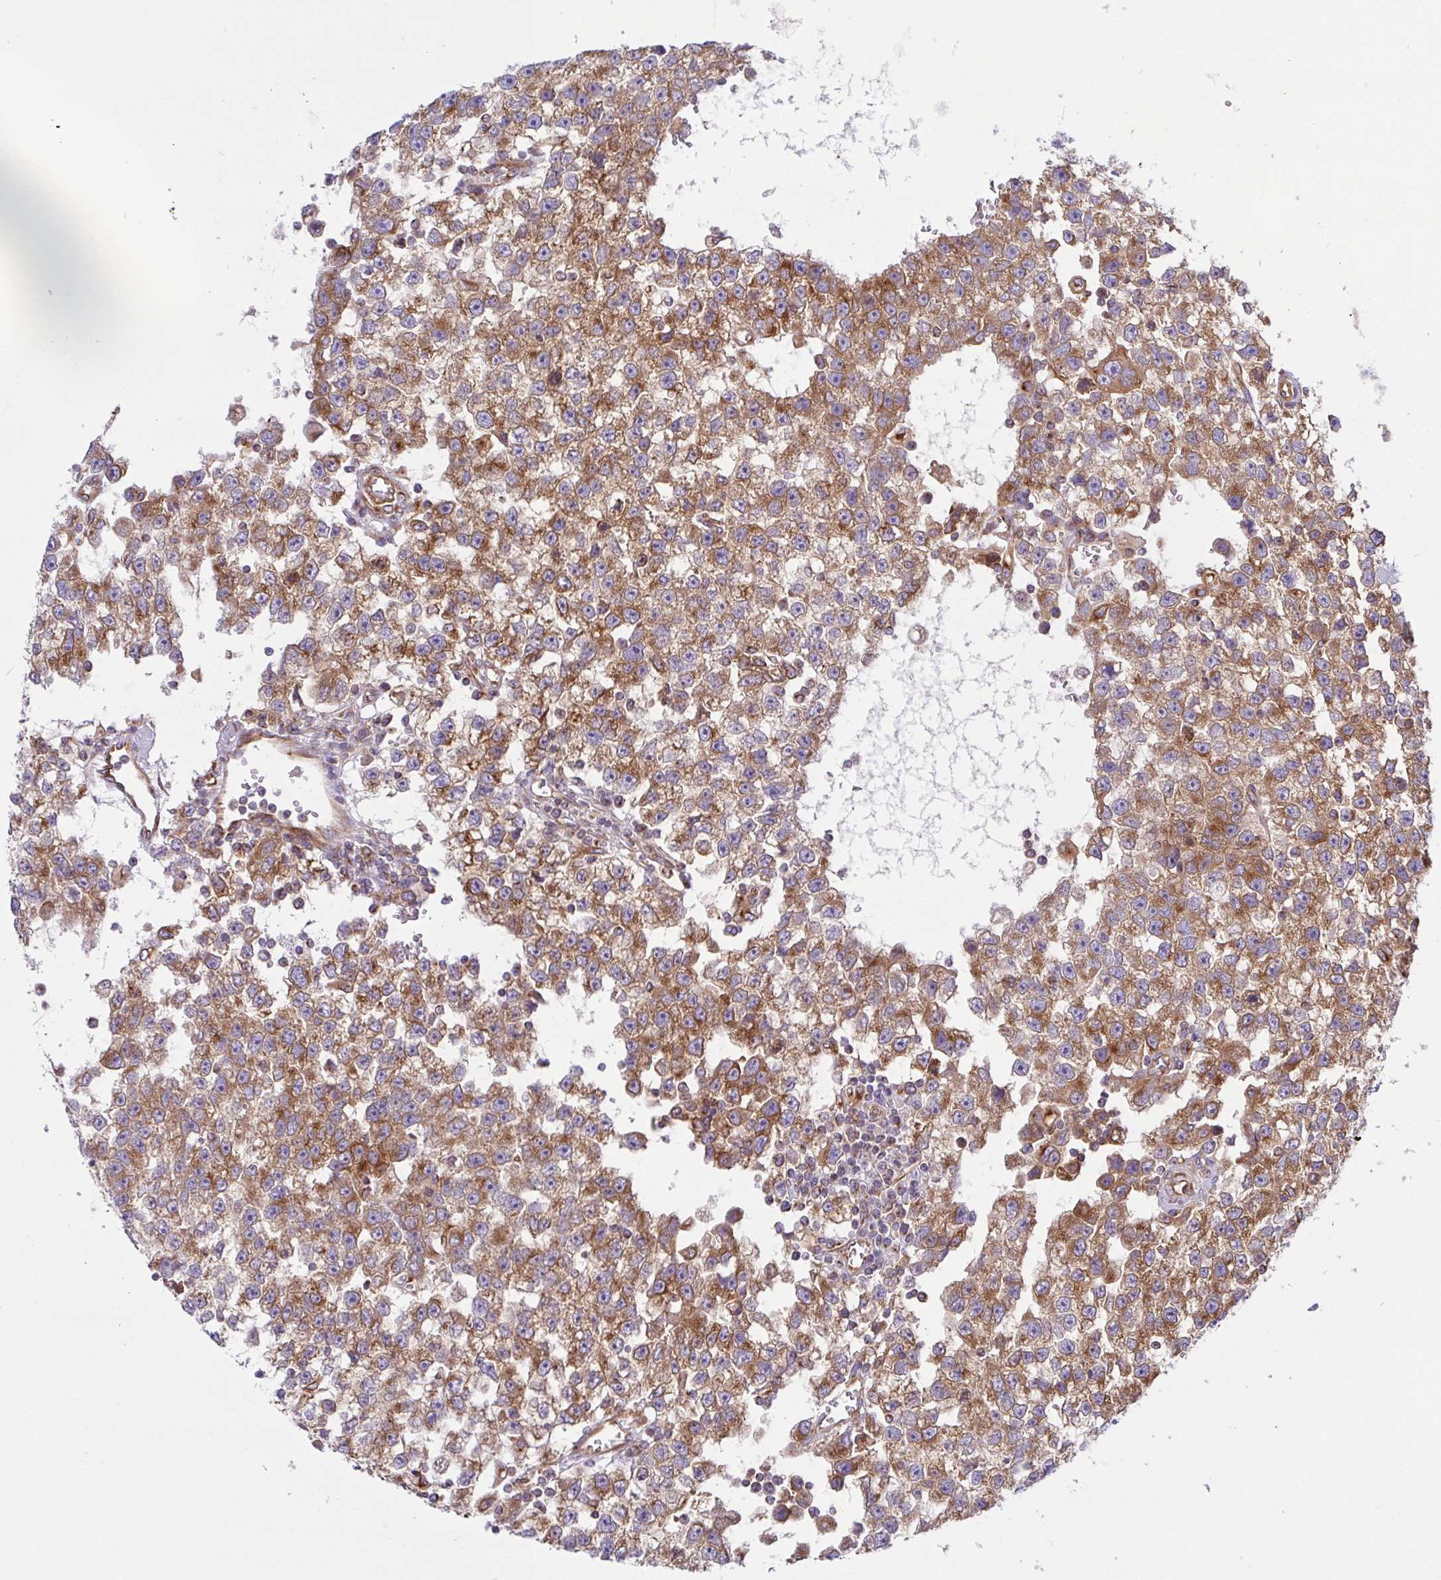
{"staining": {"intensity": "moderate", "quantity": ">75%", "location": "cytoplasmic/membranous"}, "tissue": "testis cancer", "cell_type": "Tumor cells", "image_type": "cancer", "snomed": [{"axis": "morphology", "description": "Seminoma, NOS"}, {"axis": "topography", "description": "Testis"}], "caption": "A histopathology image of testis seminoma stained for a protein exhibits moderate cytoplasmic/membranous brown staining in tumor cells.", "gene": "KIF5B", "patient": {"sex": "male", "age": 34}}